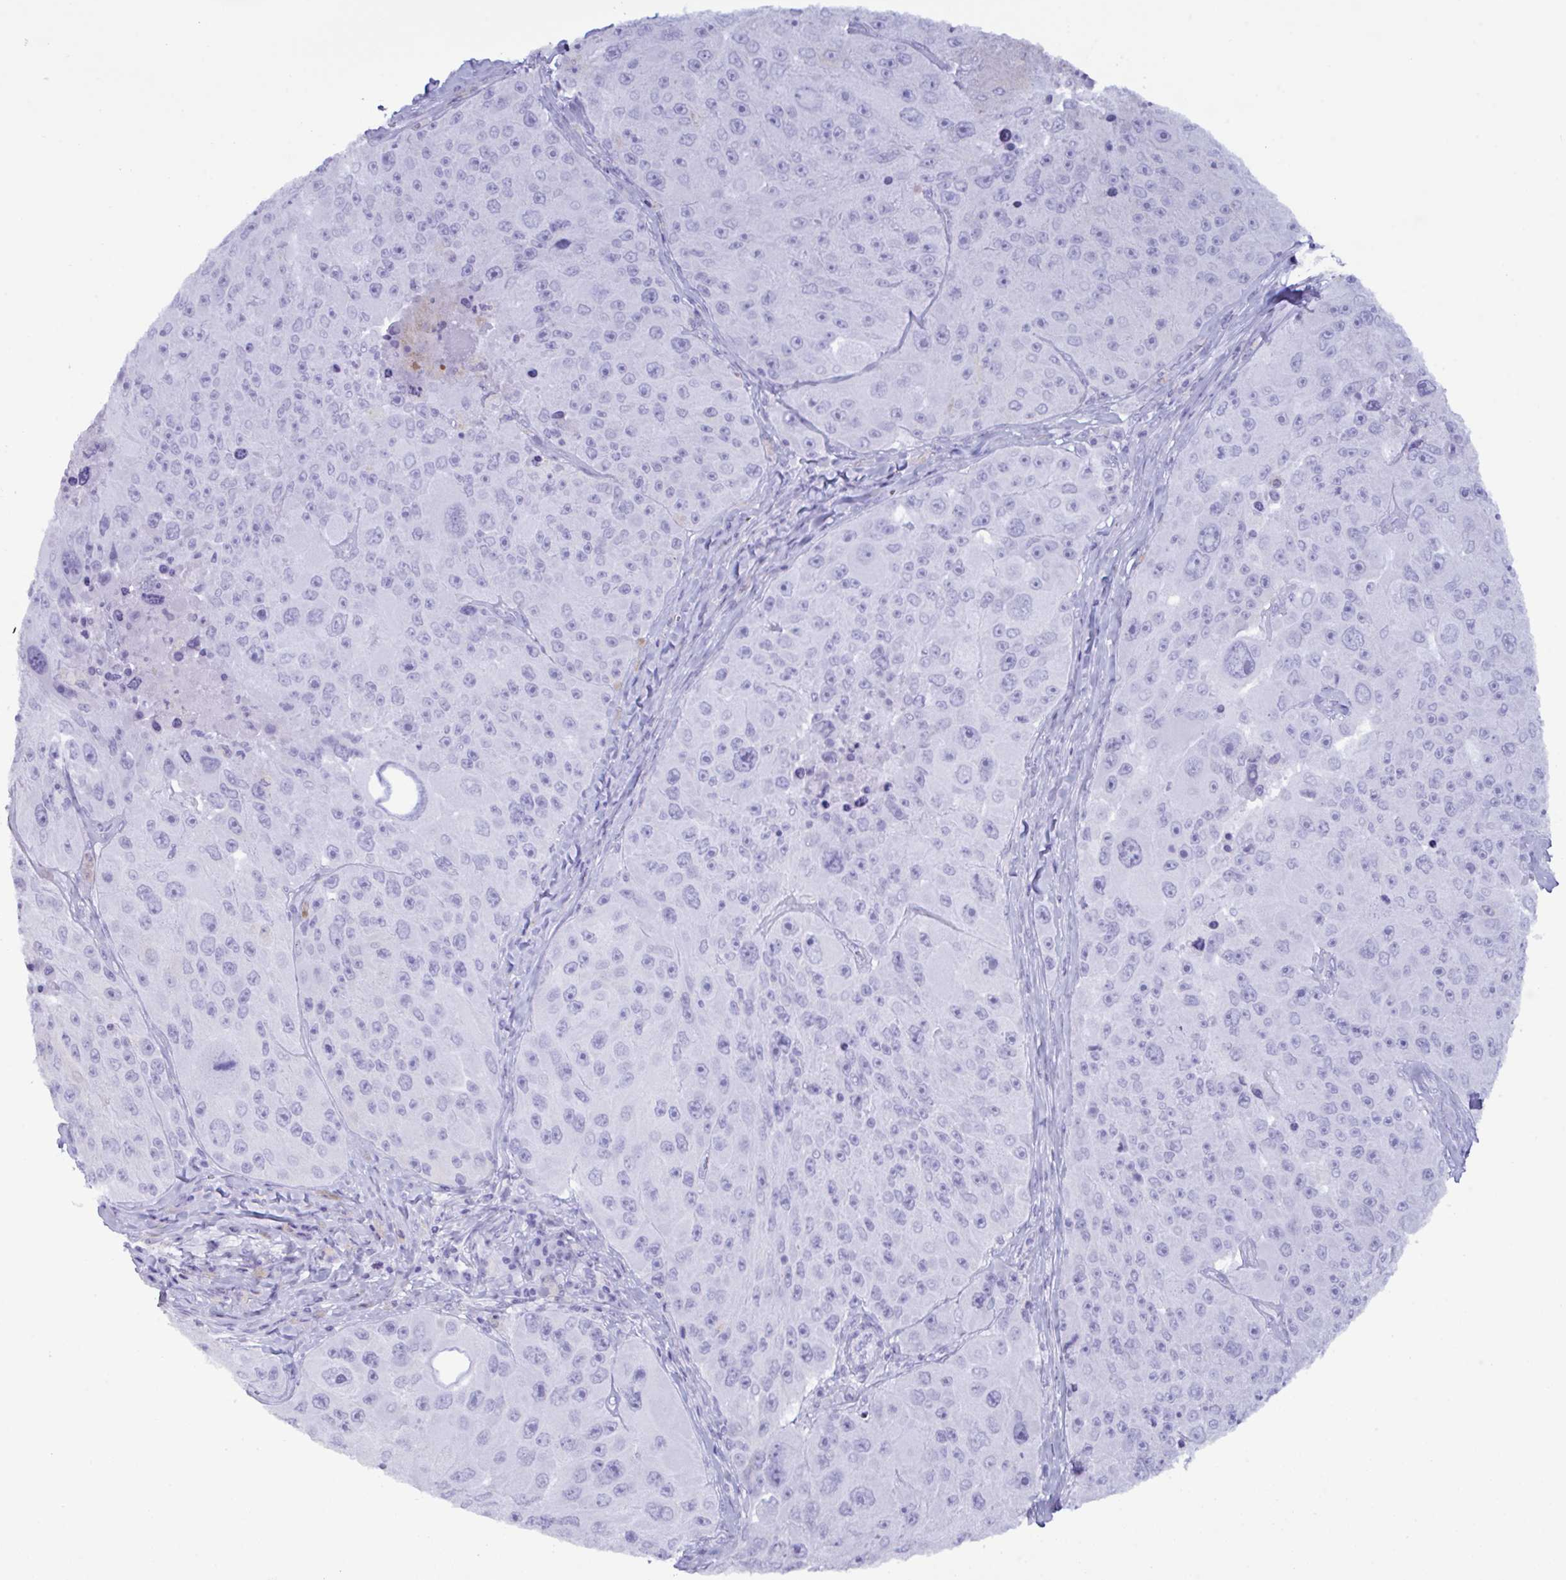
{"staining": {"intensity": "negative", "quantity": "none", "location": "none"}, "tissue": "melanoma", "cell_type": "Tumor cells", "image_type": "cancer", "snomed": [{"axis": "morphology", "description": "Malignant melanoma, Metastatic site"}, {"axis": "topography", "description": "Lymph node"}], "caption": "High magnification brightfield microscopy of melanoma stained with DAB (3,3'-diaminobenzidine) (brown) and counterstained with hematoxylin (blue): tumor cells show no significant staining. (DAB (3,3'-diaminobenzidine) immunohistochemistry (IHC), high magnification).", "gene": "MRGPRG", "patient": {"sex": "male", "age": 62}}